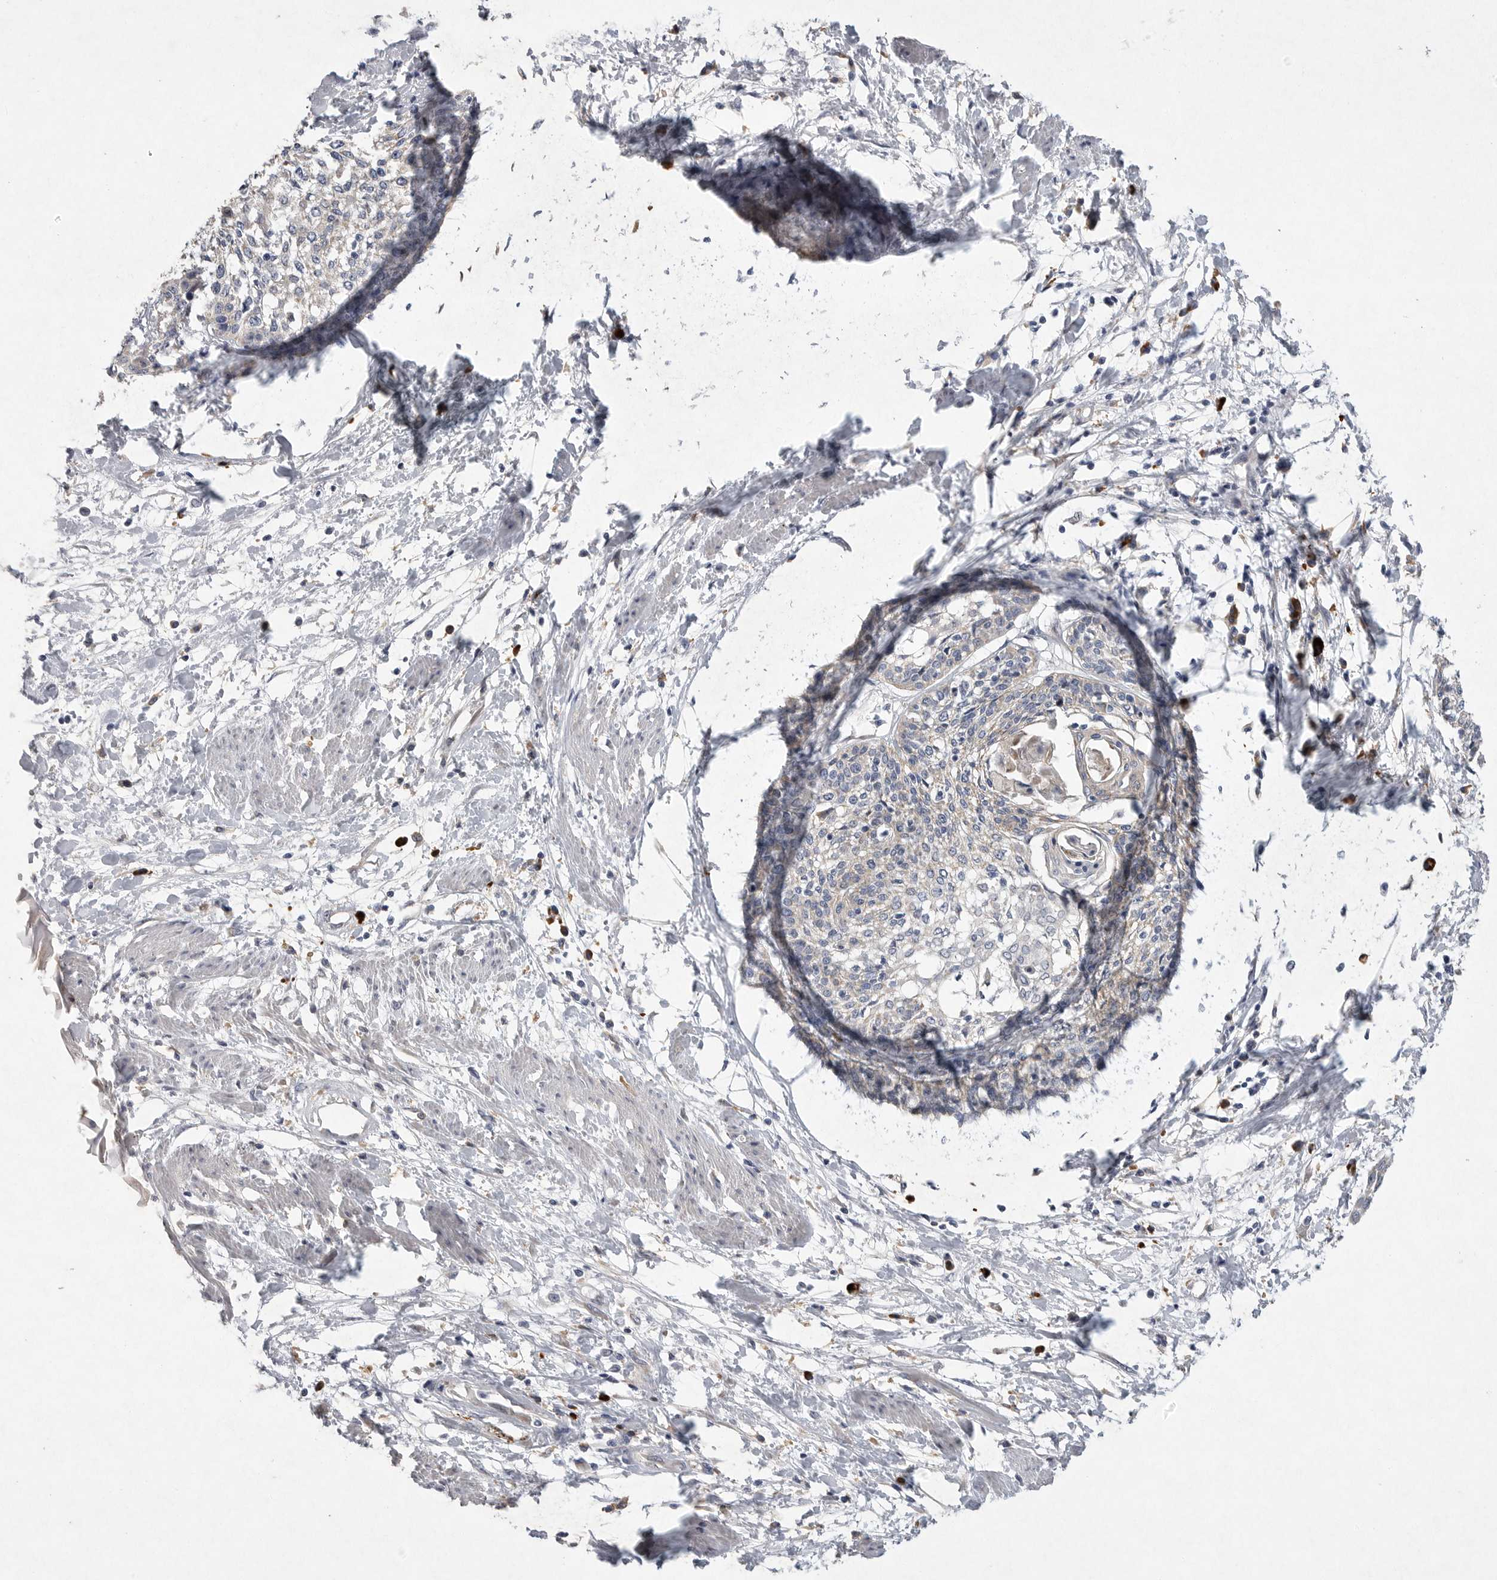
{"staining": {"intensity": "negative", "quantity": "none", "location": "none"}, "tissue": "cervical cancer", "cell_type": "Tumor cells", "image_type": "cancer", "snomed": [{"axis": "morphology", "description": "Squamous cell carcinoma, NOS"}, {"axis": "topography", "description": "Cervix"}], "caption": "This image is of cervical squamous cell carcinoma stained with immunohistochemistry (IHC) to label a protein in brown with the nuclei are counter-stained blue. There is no staining in tumor cells.", "gene": "EDEM3", "patient": {"sex": "female", "age": 57}}